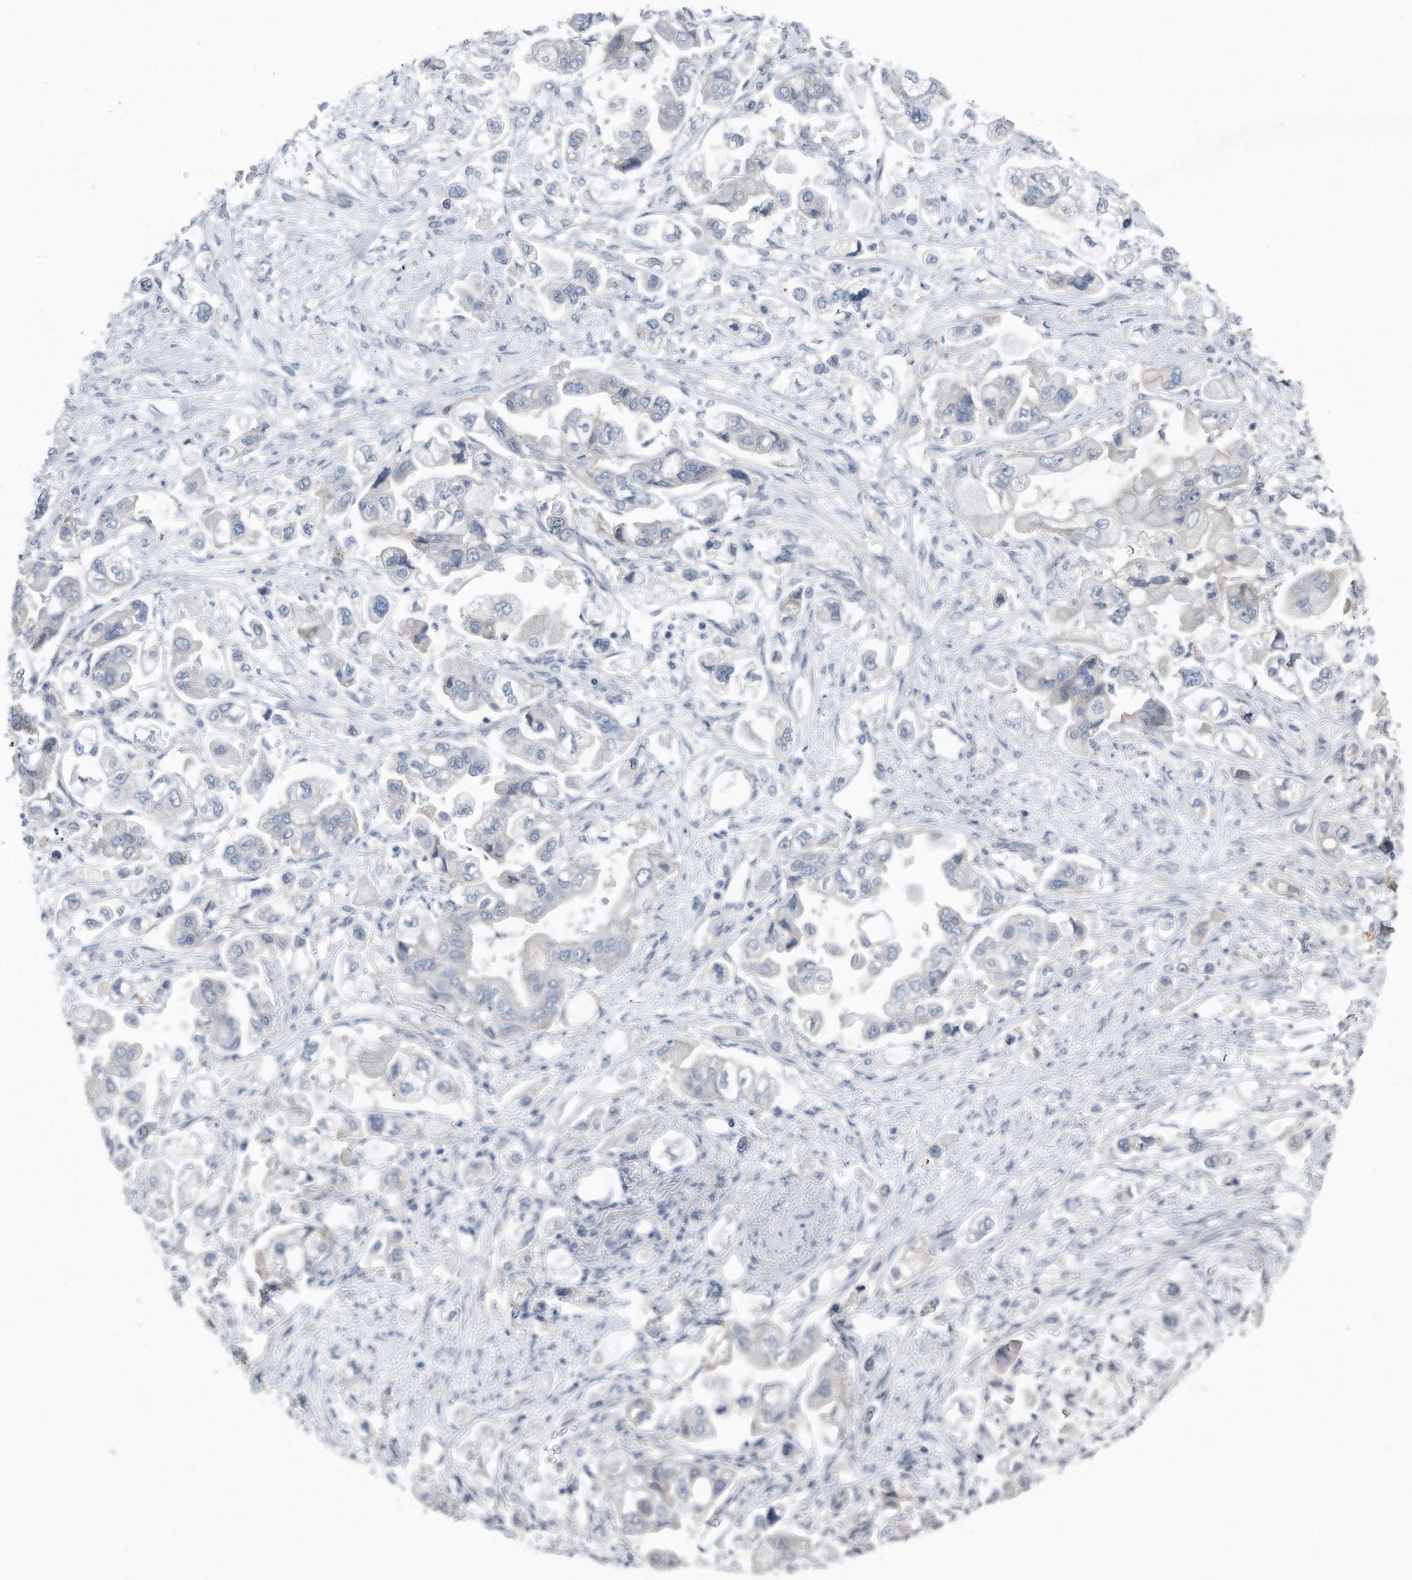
{"staining": {"intensity": "negative", "quantity": "none", "location": "none"}, "tissue": "stomach cancer", "cell_type": "Tumor cells", "image_type": "cancer", "snomed": [{"axis": "morphology", "description": "Adenocarcinoma, NOS"}, {"axis": "topography", "description": "Stomach"}], "caption": "Histopathology image shows no significant protein expression in tumor cells of stomach cancer (adenocarcinoma).", "gene": "YRDC", "patient": {"sex": "male", "age": 62}}